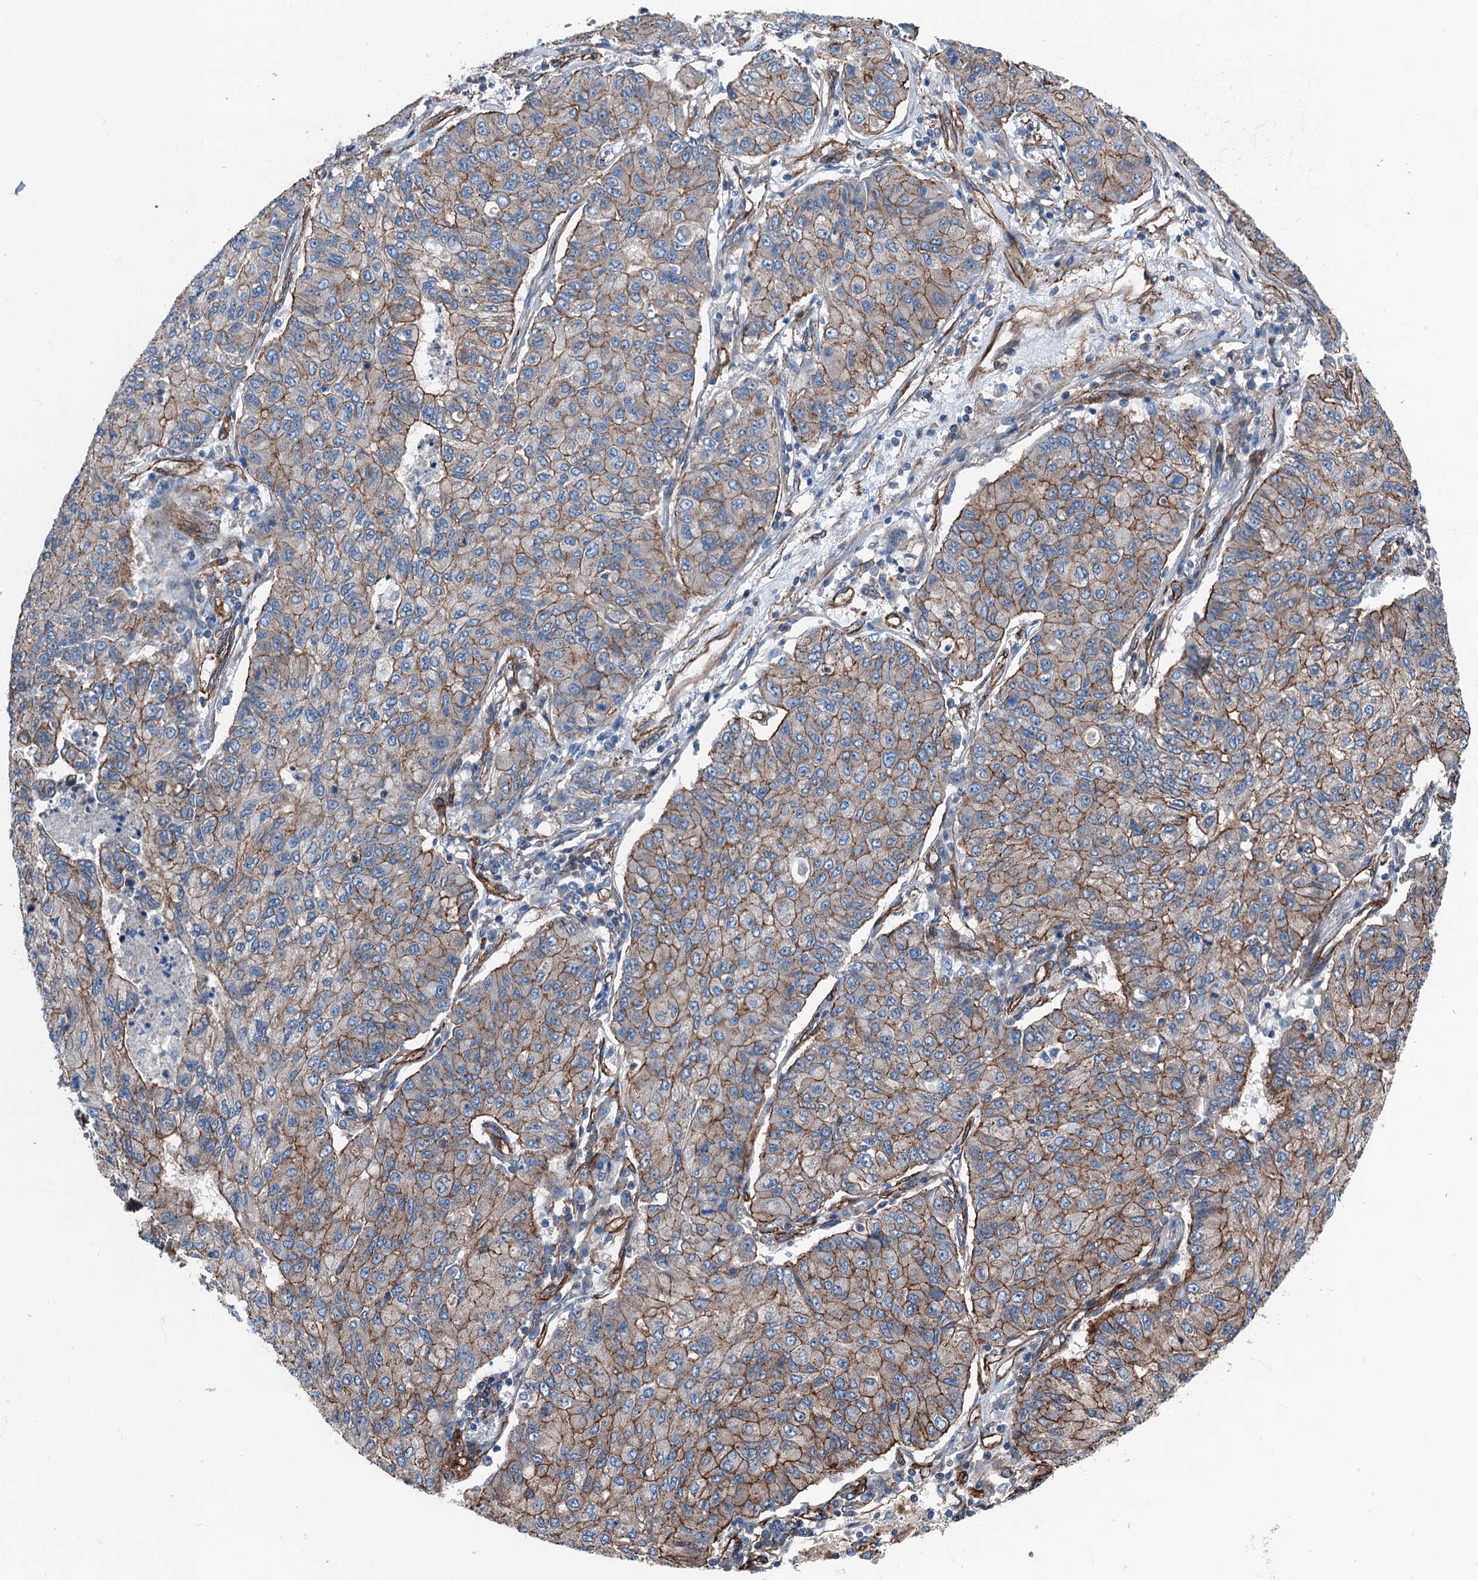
{"staining": {"intensity": "moderate", "quantity": ">75%", "location": "cytoplasmic/membranous"}, "tissue": "lung cancer", "cell_type": "Tumor cells", "image_type": "cancer", "snomed": [{"axis": "morphology", "description": "Squamous cell carcinoma, NOS"}, {"axis": "topography", "description": "Lung"}], "caption": "Immunohistochemistry (IHC) staining of lung cancer, which reveals medium levels of moderate cytoplasmic/membranous staining in approximately >75% of tumor cells indicating moderate cytoplasmic/membranous protein positivity. The staining was performed using DAB (3,3'-diaminobenzidine) (brown) for protein detection and nuclei were counterstained in hematoxylin (blue).", "gene": "NMRAL1", "patient": {"sex": "male", "age": 74}}